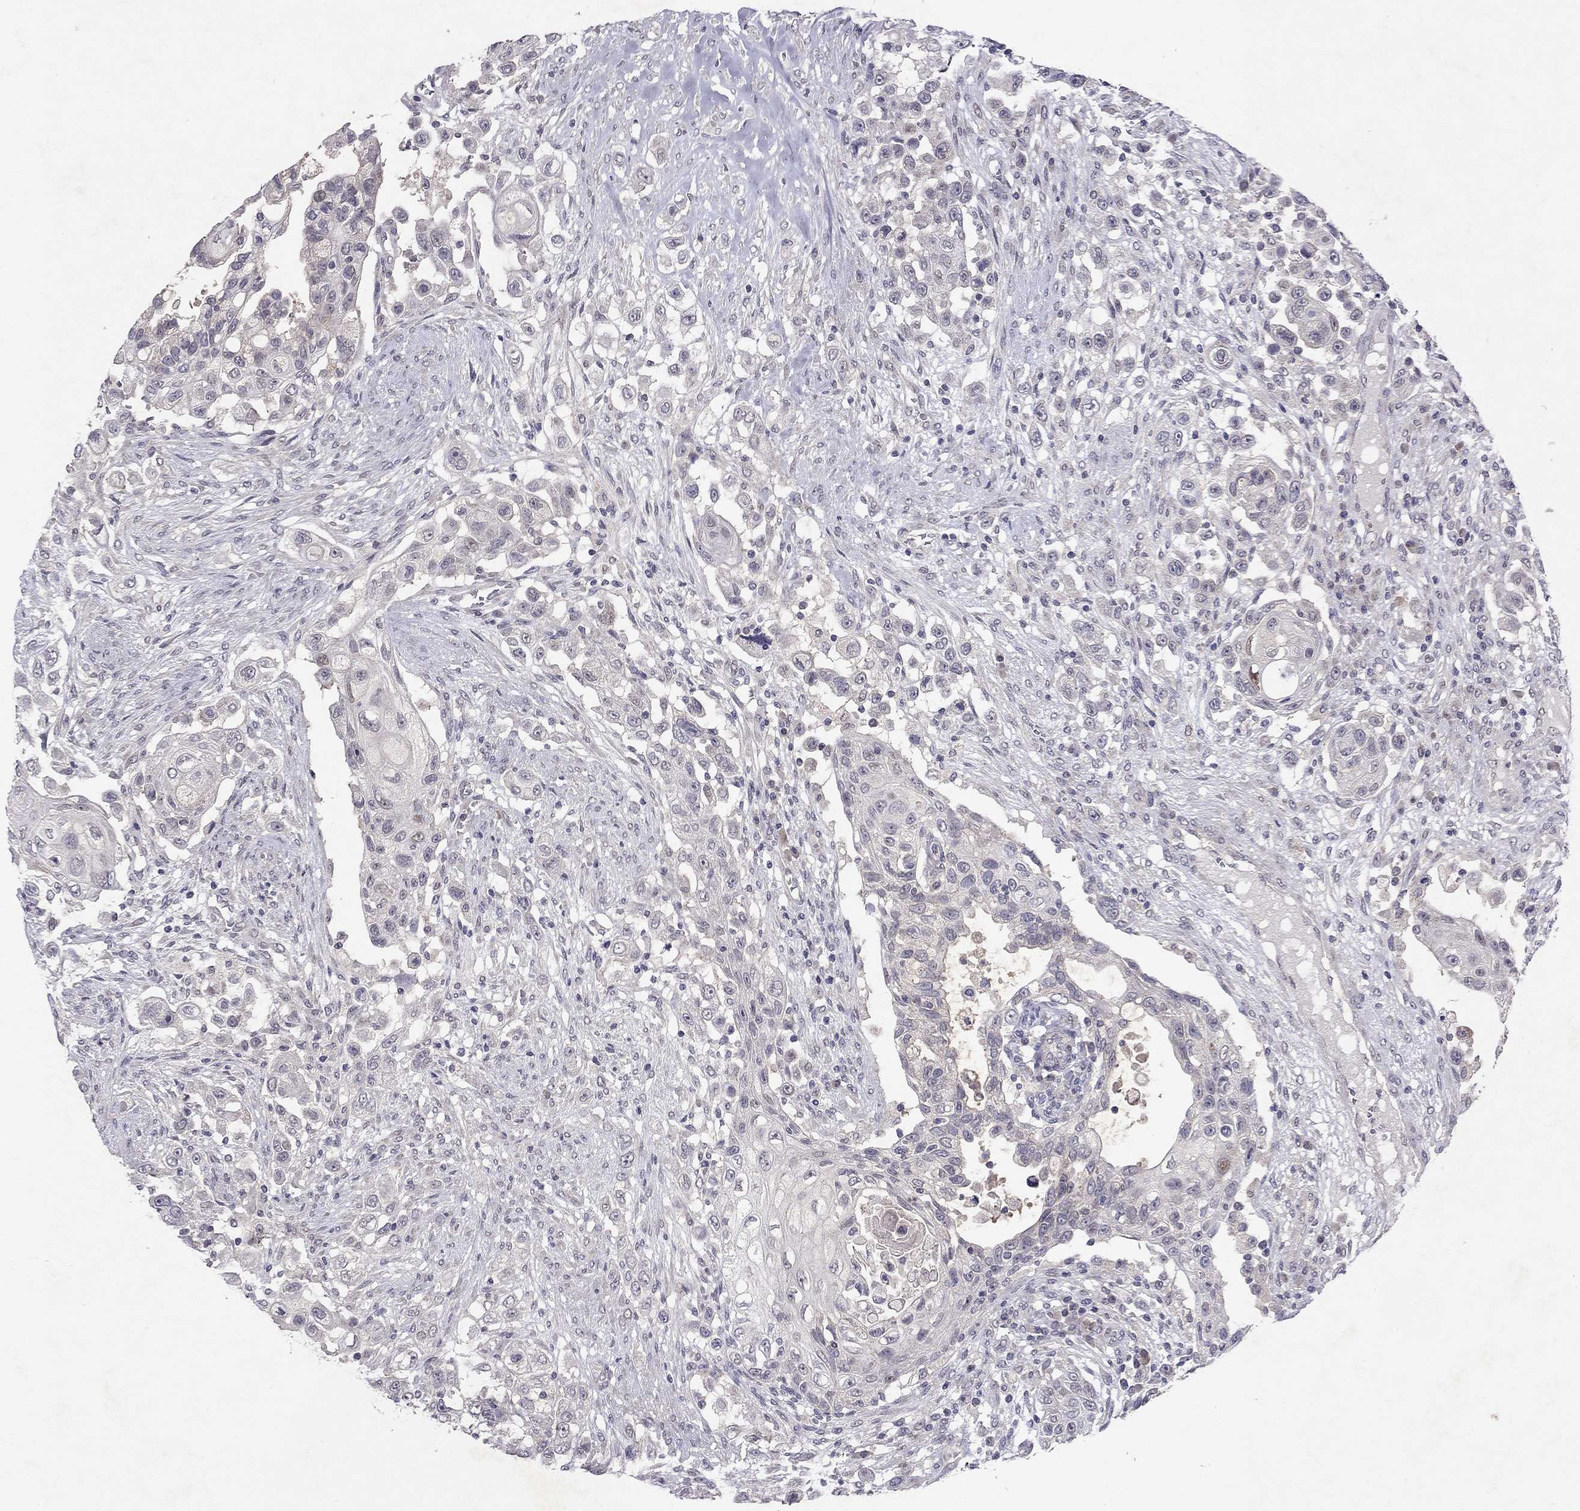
{"staining": {"intensity": "negative", "quantity": "none", "location": "none"}, "tissue": "urothelial cancer", "cell_type": "Tumor cells", "image_type": "cancer", "snomed": [{"axis": "morphology", "description": "Urothelial carcinoma, High grade"}, {"axis": "topography", "description": "Urinary bladder"}], "caption": "Tumor cells are negative for brown protein staining in urothelial cancer.", "gene": "ESR2", "patient": {"sex": "female", "age": 56}}